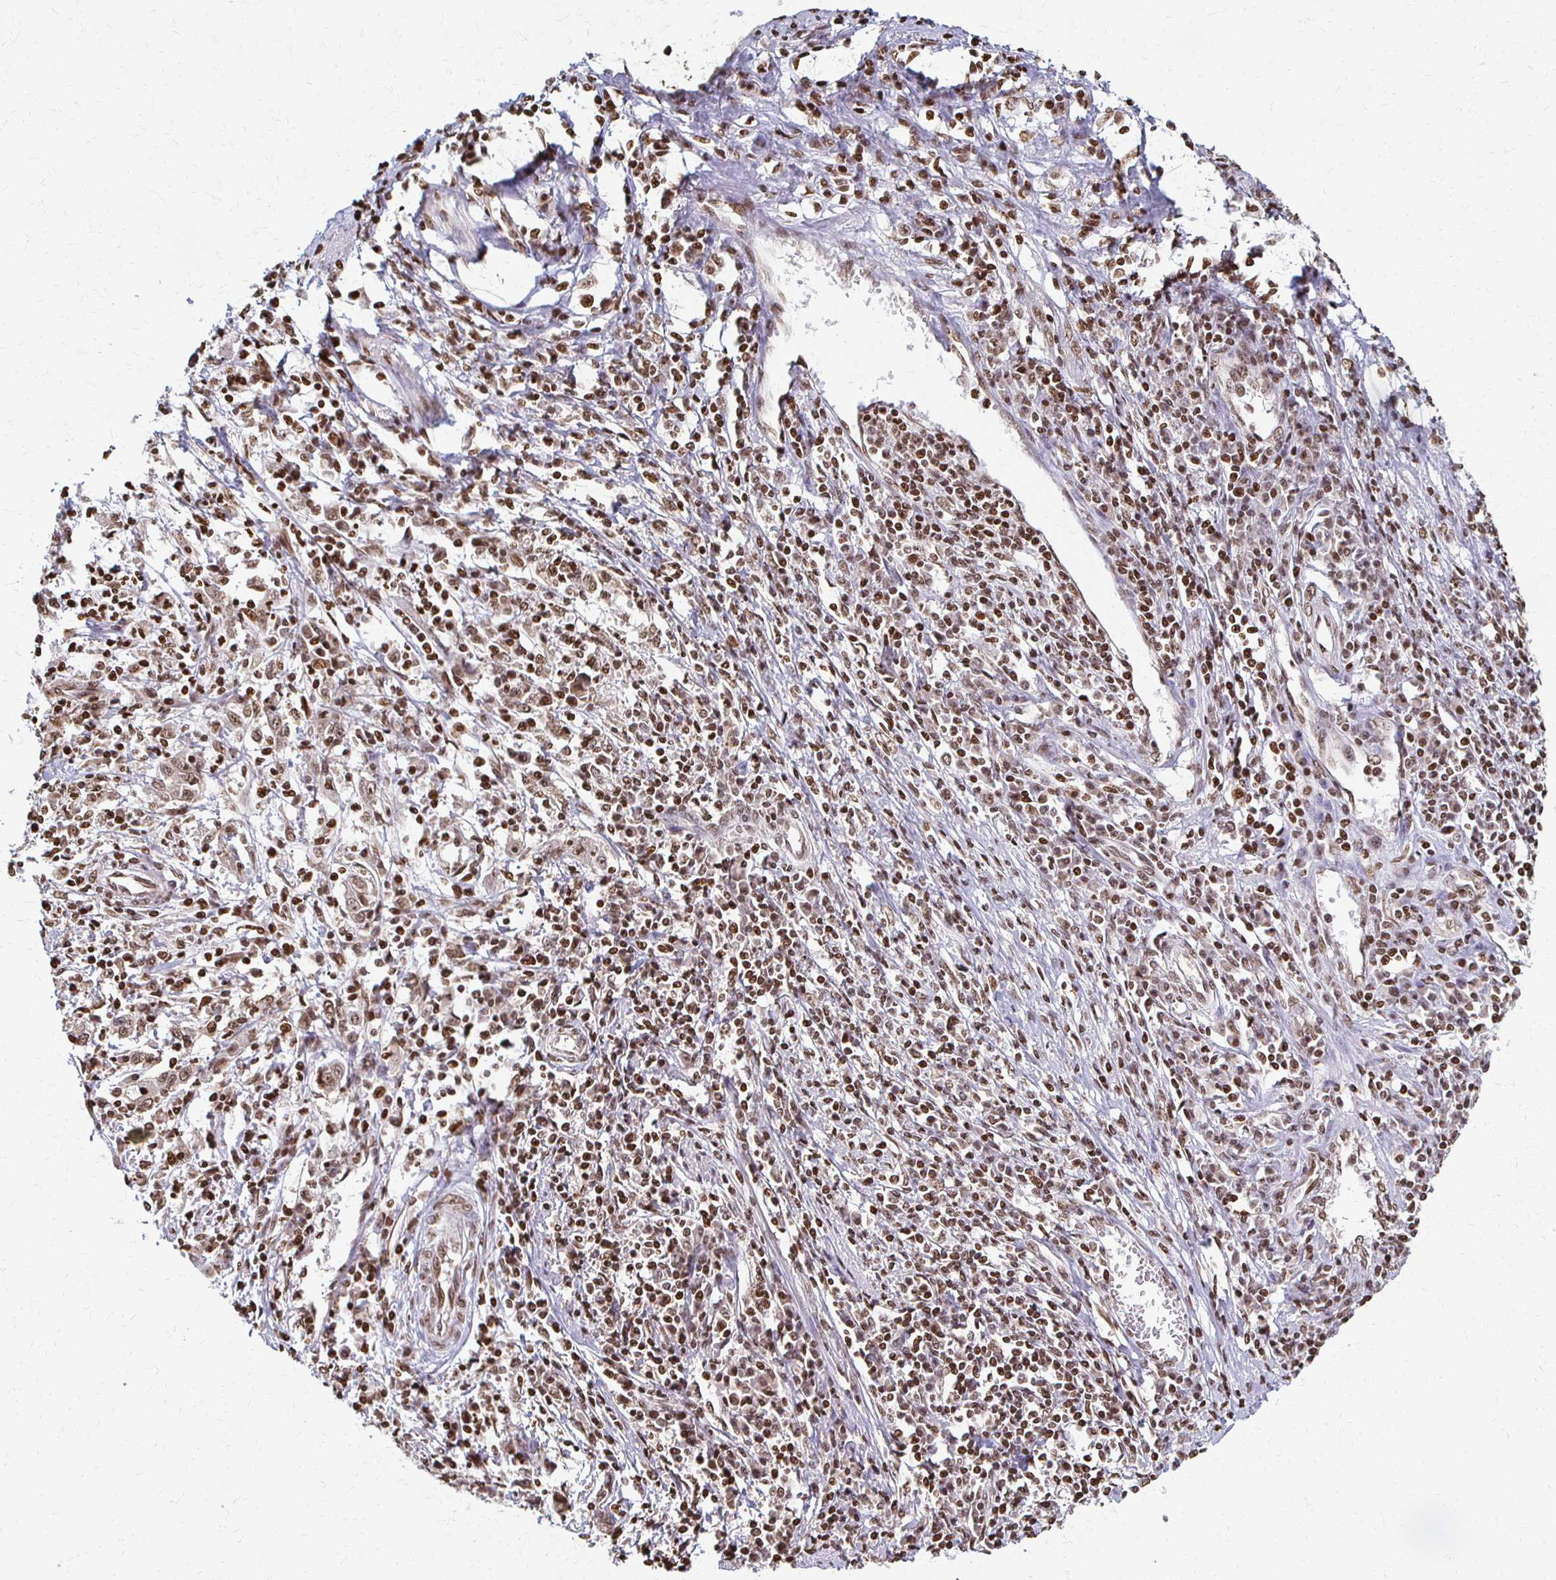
{"staining": {"intensity": "moderate", "quantity": ">75%", "location": "nuclear"}, "tissue": "cervical cancer", "cell_type": "Tumor cells", "image_type": "cancer", "snomed": [{"axis": "morphology", "description": "Squamous cell carcinoma, NOS"}, {"axis": "topography", "description": "Cervix"}], "caption": "Protein expression analysis of human squamous cell carcinoma (cervical) reveals moderate nuclear expression in approximately >75% of tumor cells. (DAB (3,3'-diaminobenzidine) = brown stain, brightfield microscopy at high magnification).", "gene": "HOXA9", "patient": {"sex": "female", "age": 46}}